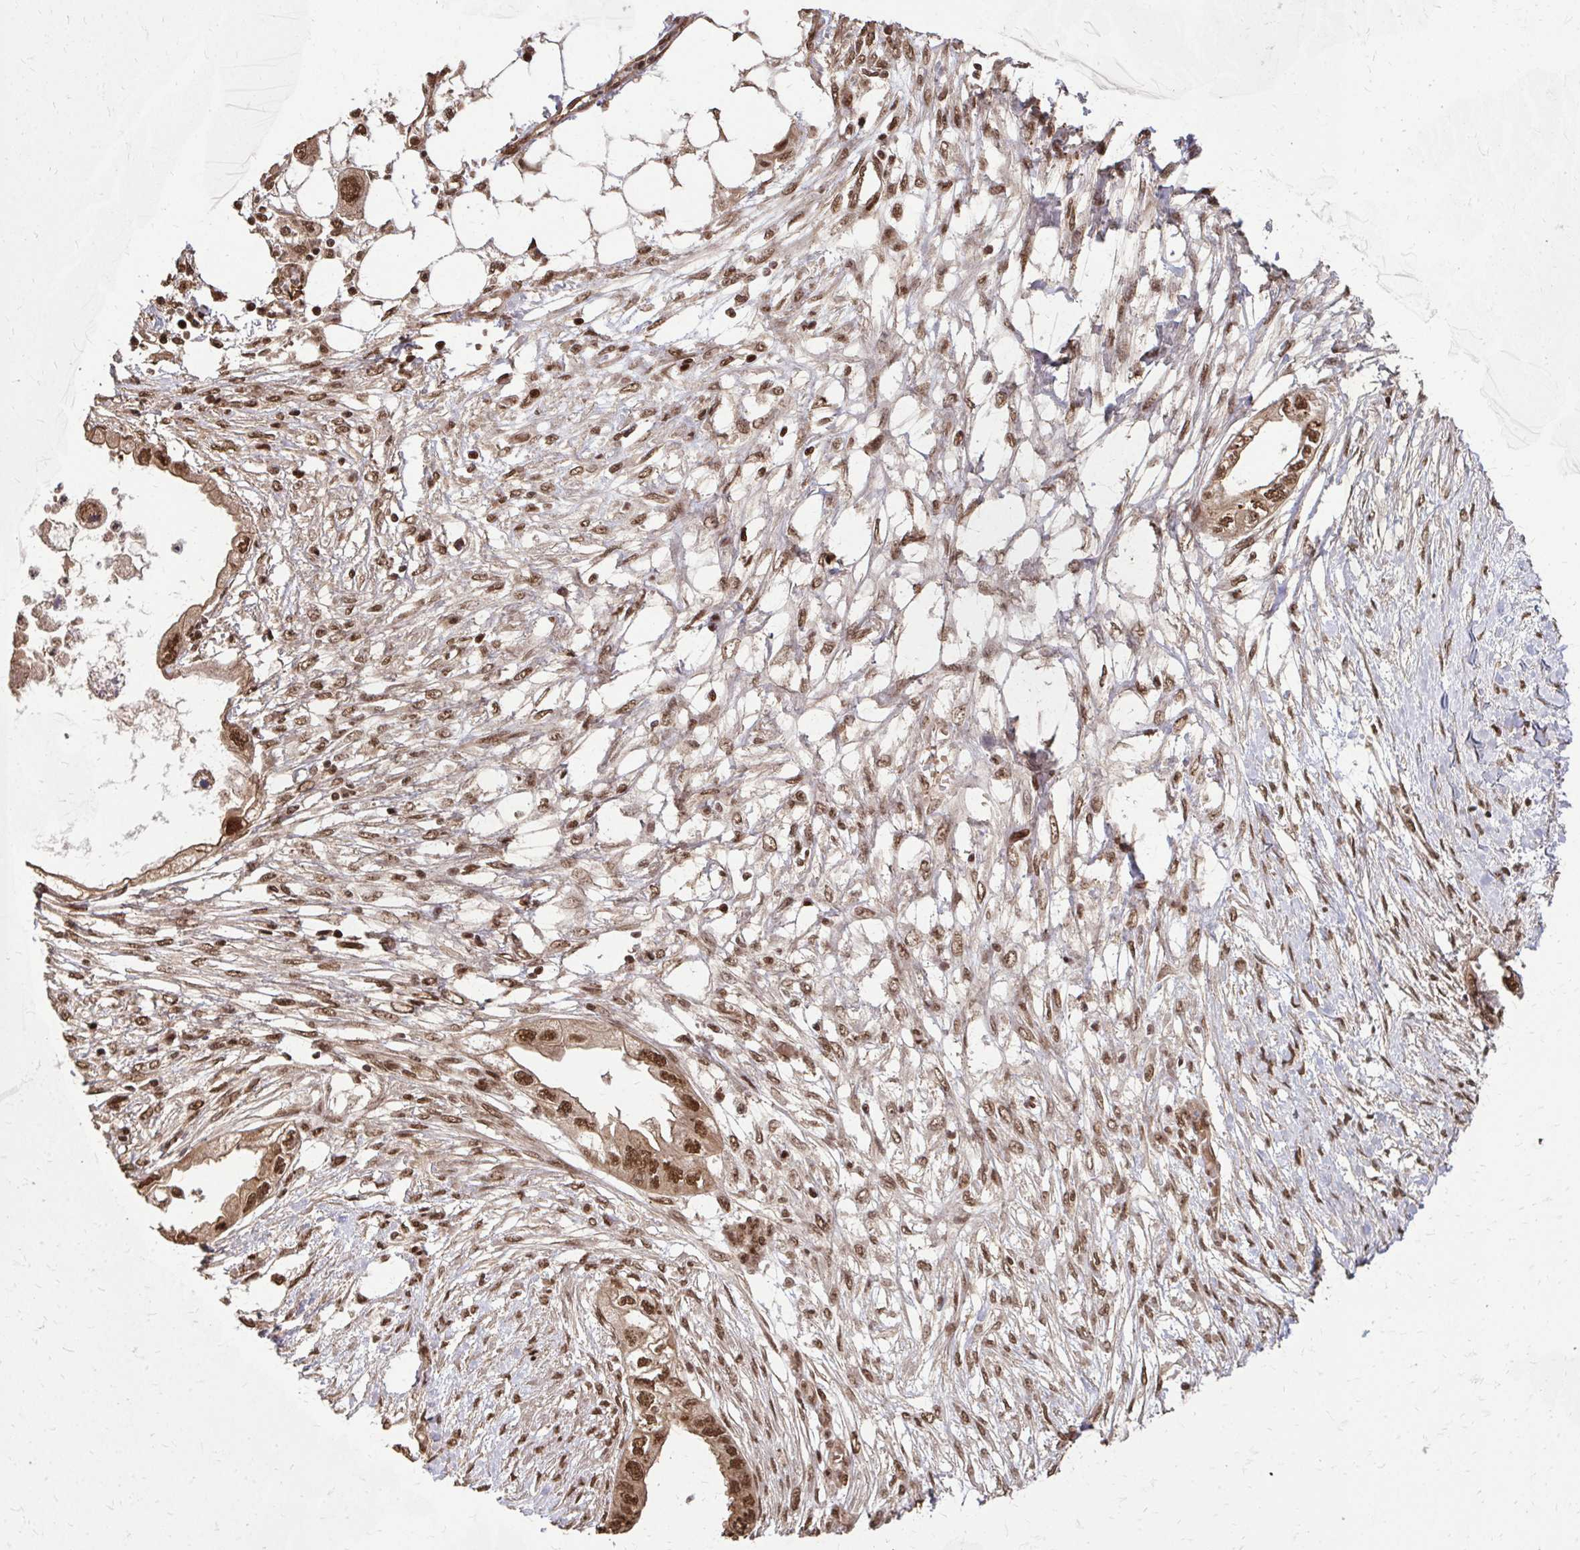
{"staining": {"intensity": "moderate", "quantity": ">75%", "location": "nuclear"}, "tissue": "endometrial cancer", "cell_type": "Tumor cells", "image_type": "cancer", "snomed": [{"axis": "morphology", "description": "Adenocarcinoma, NOS"}, {"axis": "morphology", "description": "Adenocarcinoma, metastatic, NOS"}, {"axis": "topography", "description": "Adipose tissue"}, {"axis": "topography", "description": "Endometrium"}], "caption": "The micrograph demonstrates immunohistochemical staining of endometrial cancer (metastatic adenocarcinoma). There is moderate nuclear positivity is seen in approximately >75% of tumor cells.", "gene": "SS18", "patient": {"sex": "female", "age": 67}}